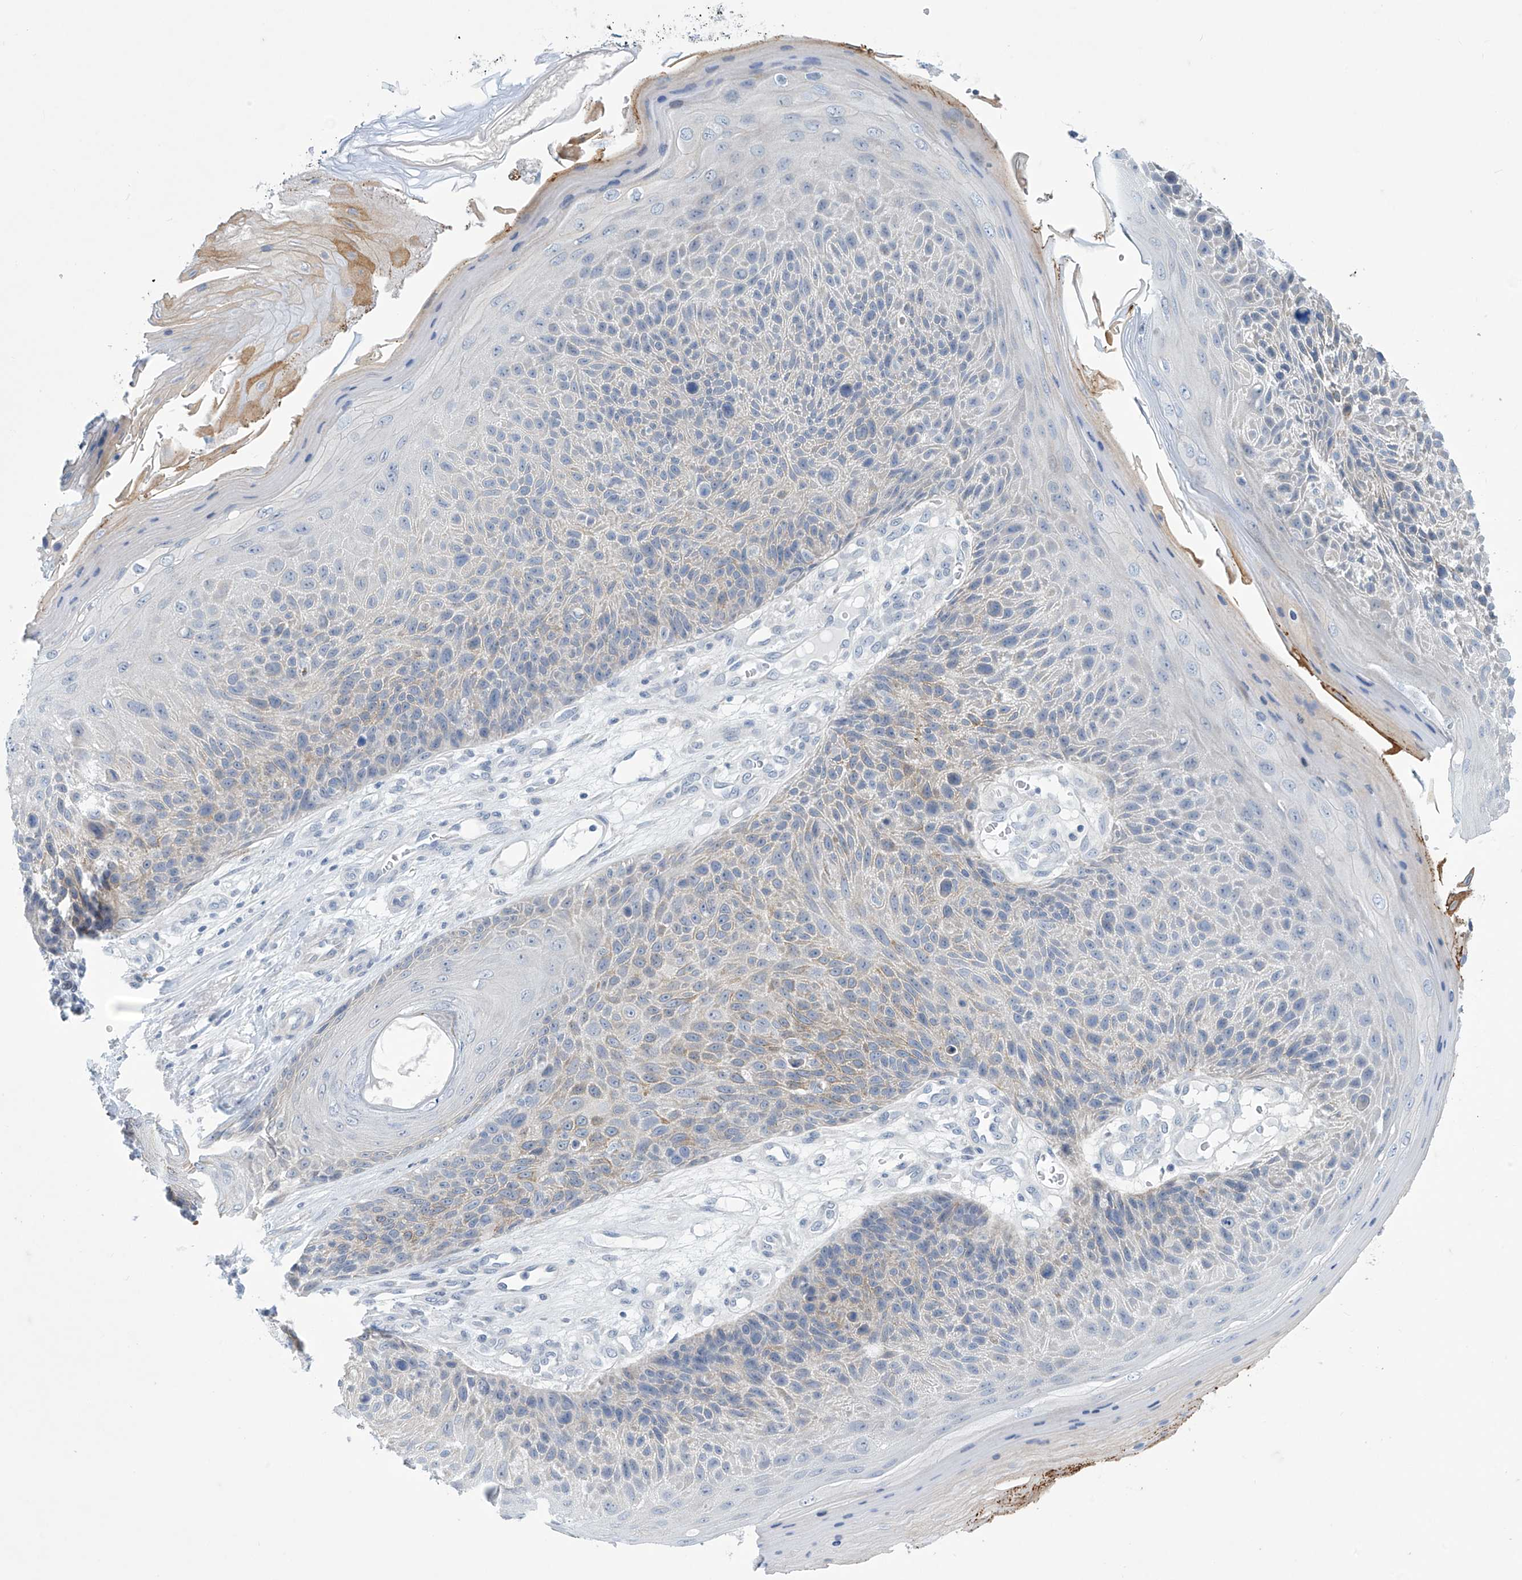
{"staining": {"intensity": "weak", "quantity": "<25%", "location": "cytoplasmic/membranous"}, "tissue": "skin cancer", "cell_type": "Tumor cells", "image_type": "cancer", "snomed": [{"axis": "morphology", "description": "Squamous cell carcinoma, NOS"}, {"axis": "topography", "description": "Skin"}], "caption": "Immunohistochemistry (IHC) micrograph of neoplastic tissue: human skin squamous cell carcinoma stained with DAB (3,3'-diaminobenzidine) displays no significant protein positivity in tumor cells. The staining was performed using DAB (3,3'-diaminobenzidine) to visualize the protein expression in brown, while the nuclei were stained in blue with hematoxylin (Magnification: 20x).", "gene": "SLC35A5", "patient": {"sex": "female", "age": 88}}